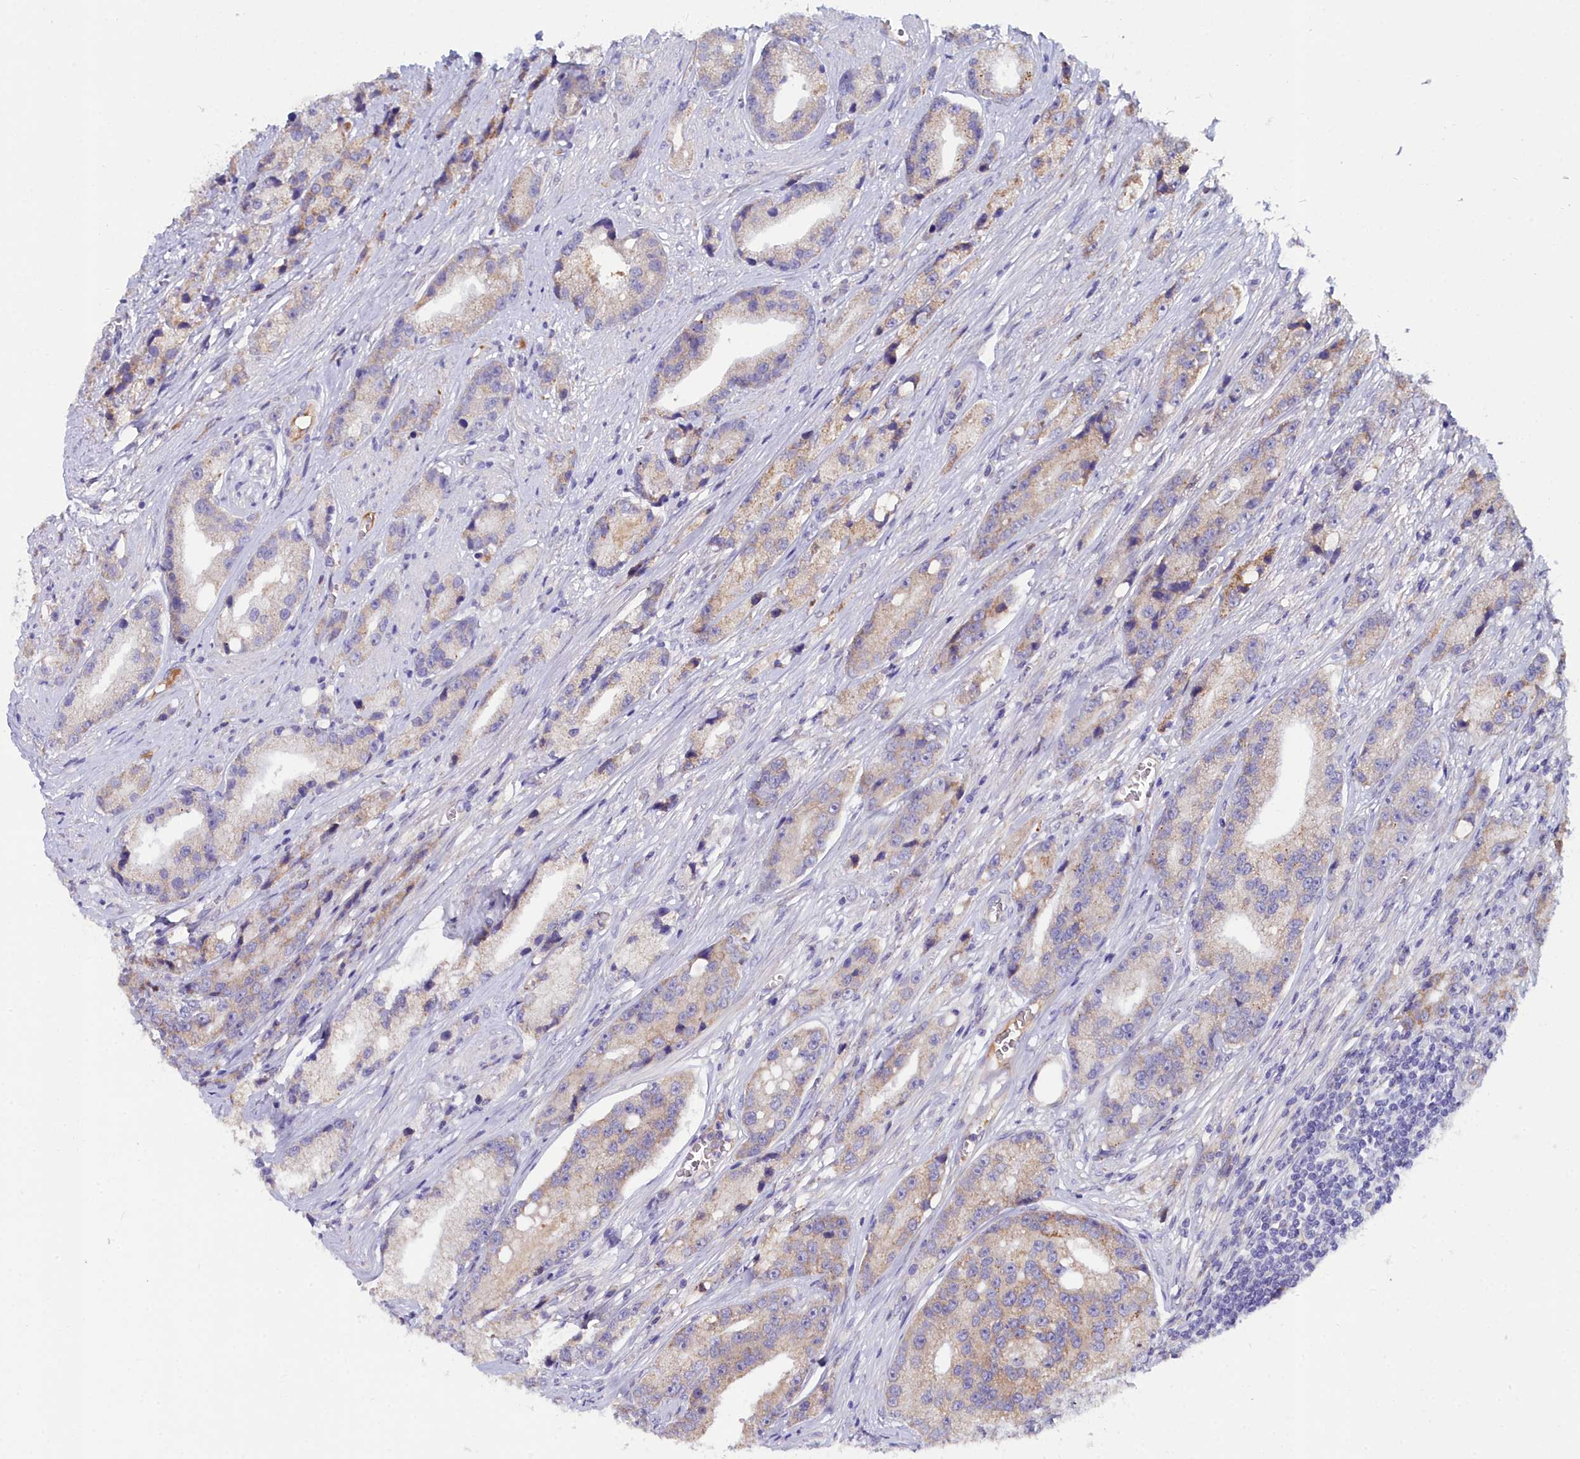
{"staining": {"intensity": "weak", "quantity": "25%-75%", "location": "cytoplasmic/membranous"}, "tissue": "prostate cancer", "cell_type": "Tumor cells", "image_type": "cancer", "snomed": [{"axis": "morphology", "description": "Adenocarcinoma, High grade"}, {"axis": "topography", "description": "Prostate"}], "caption": "A low amount of weak cytoplasmic/membranous positivity is present in approximately 25%-75% of tumor cells in prostate adenocarcinoma (high-grade) tissue.", "gene": "SLC49A3", "patient": {"sex": "male", "age": 74}}